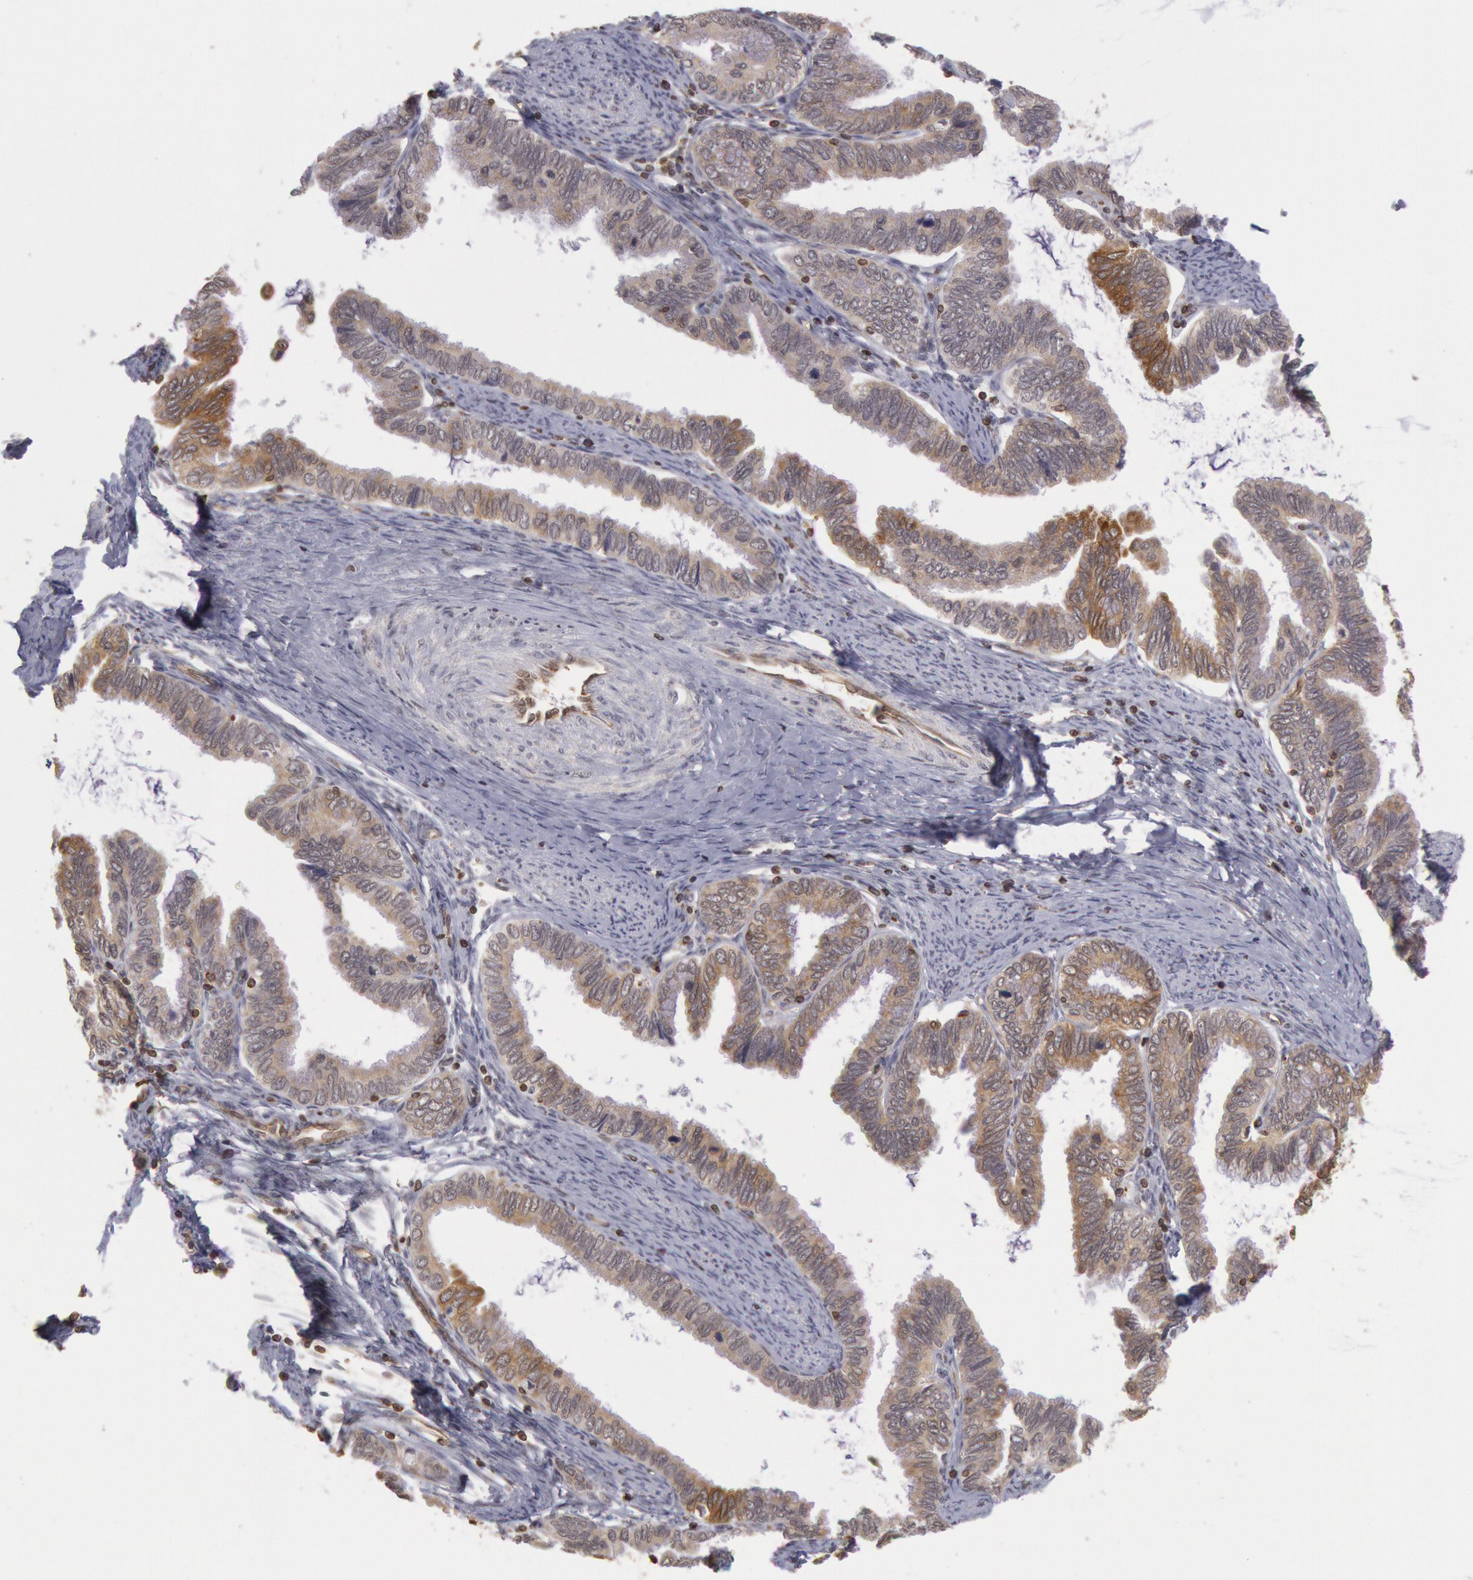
{"staining": {"intensity": "weak", "quantity": ">75%", "location": "cytoplasmic/membranous"}, "tissue": "cervical cancer", "cell_type": "Tumor cells", "image_type": "cancer", "snomed": [{"axis": "morphology", "description": "Adenocarcinoma, NOS"}, {"axis": "topography", "description": "Cervix"}], "caption": "The histopathology image reveals a brown stain indicating the presence of a protein in the cytoplasmic/membranous of tumor cells in cervical adenocarcinoma. The staining was performed using DAB (3,3'-diaminobenzidine) to visualize the protein expression in brown, while the nuclei were stained in blue with hematoxylin (Magnification: 20x).", "gene": "TAP2", "patient": {"sex": "female", "age": 49}}